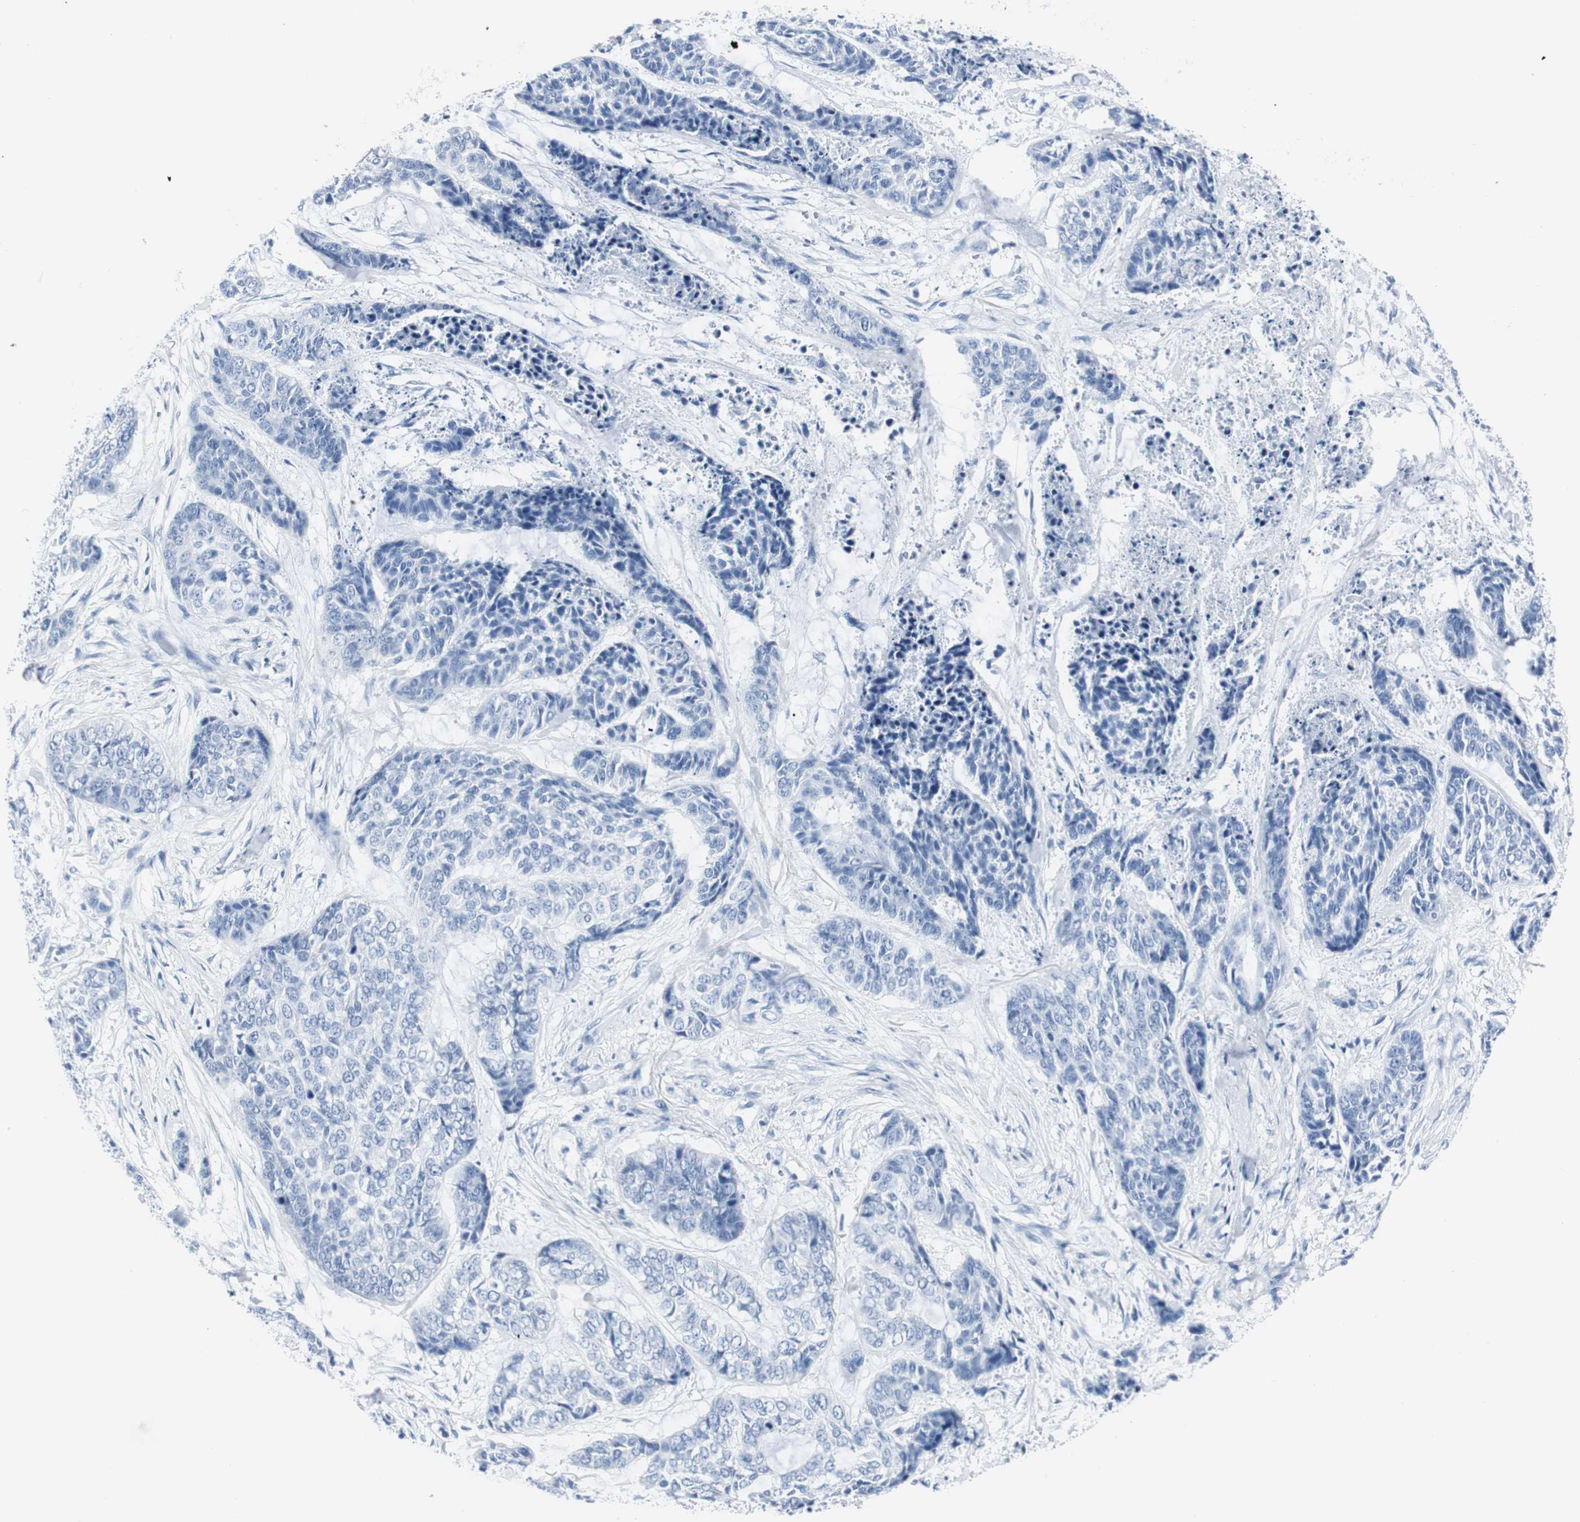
{"staining": {"intensity": "negative", "quantity": "none", "location": "none"}, "tissue": "skin cancer", "cell_type": "Tumor cells", "image_type": "cancer", "snomed": [{"axis": "morphology", "description": "Basal cell carcinoma"}, {"axis": "topography", "description": "Skin"}], "caption": "The IHC photomicrograph has no significant positivity in tumor cells of skin cancer (basal cell carcinoma) tissue.", "gene": "GAP43", "patient": {"sex": "female", "age": 64}}